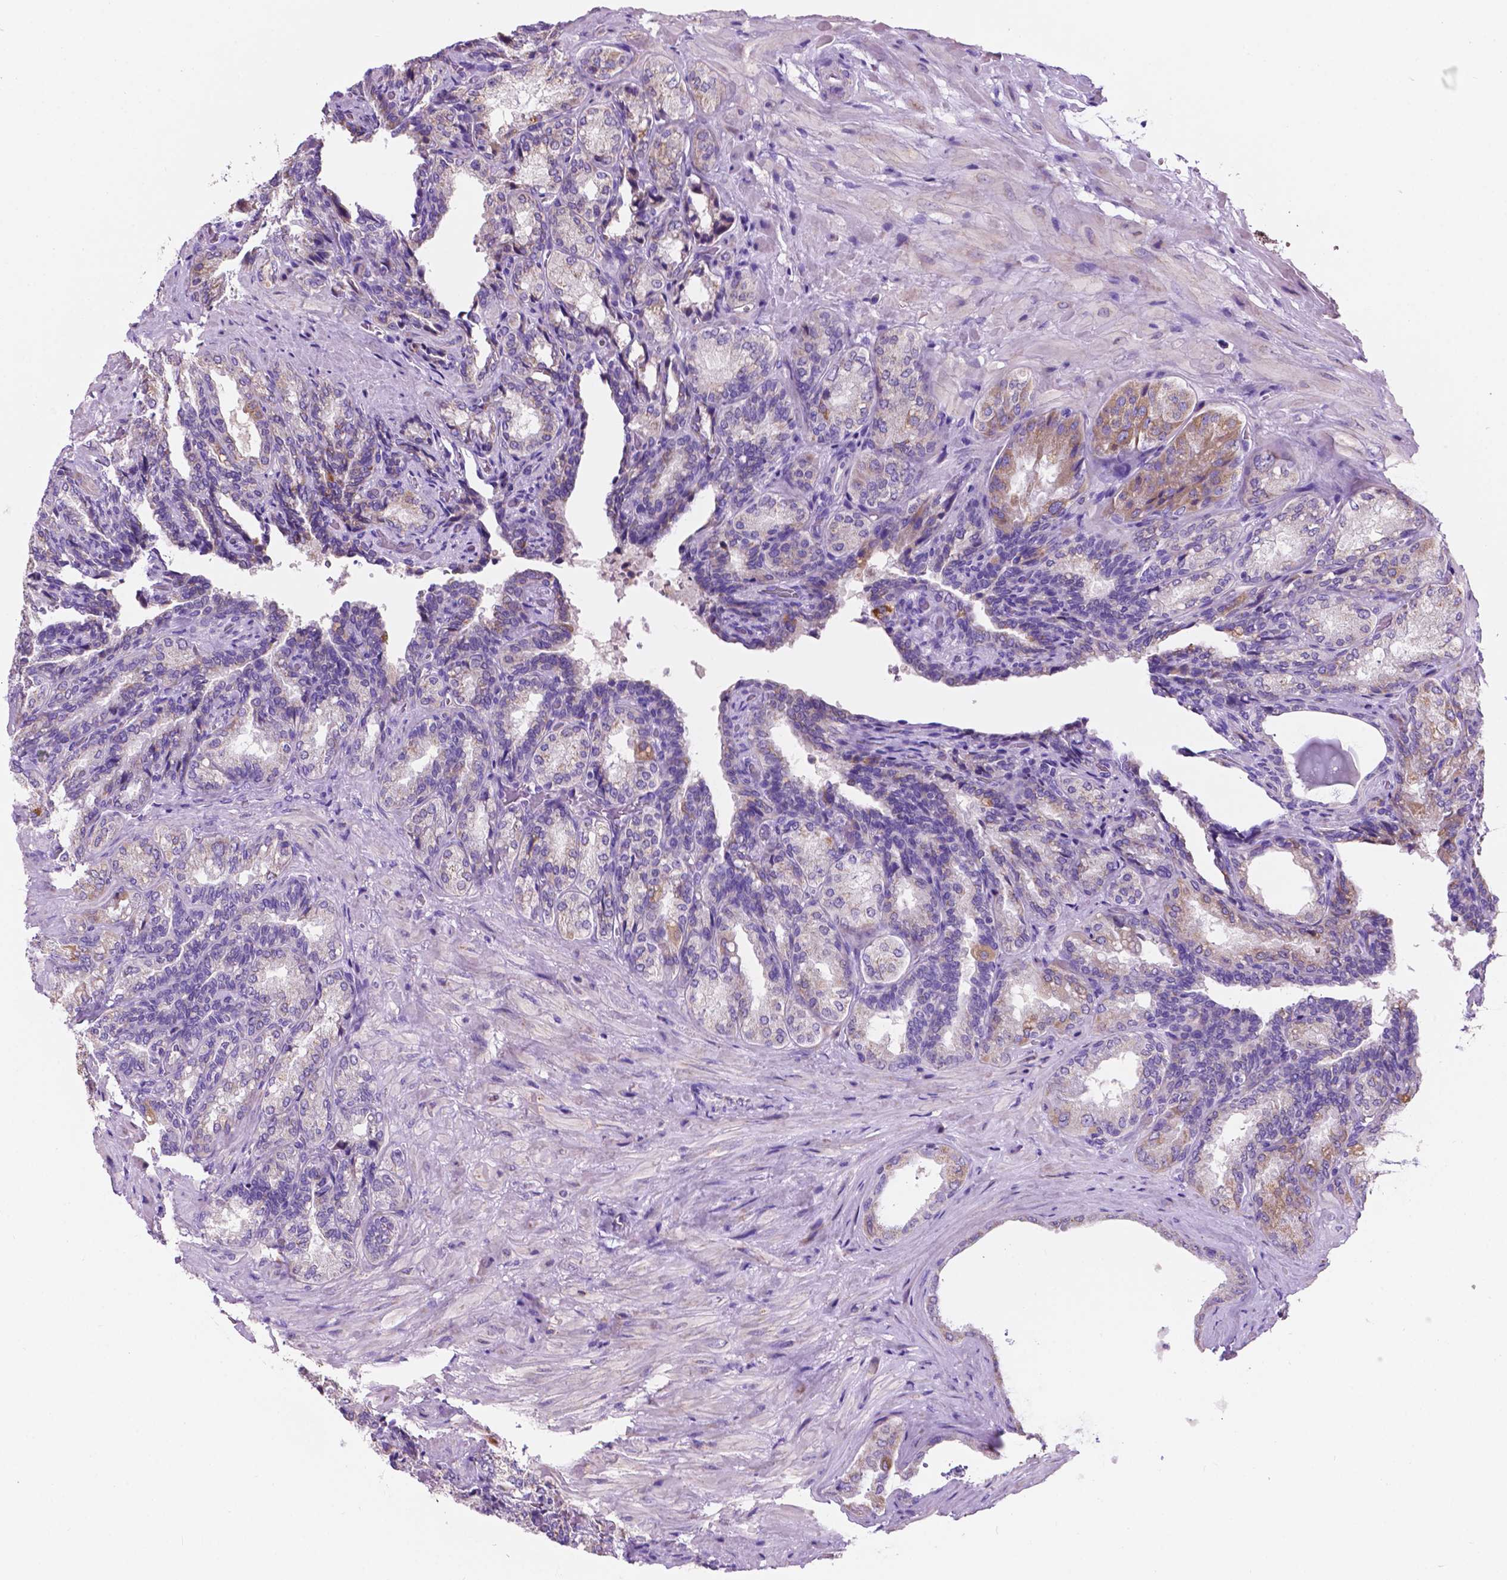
{"staining": {"intensity": "moderate", "quantity": "<25%", "location": "cytoplasmic/membranous"}, "tissue": "seminal vesicle", "cell_type": "Glandular cells", "image_type": "normal", "snomed": [{"axis": "morphology", "description": "Normal tissue, NOS"}, {"axis": "topography", "description": "Seminal veicle"}], "caption": "The micrograph reveals a brown stain indicating the presence of a protein in the cytoplasmic/membranous of glandular cells in seminal vesicle. (DAB (3,3'-diaminobenzidine) IHC with brightfield microscopy, high magnification).", "gene": "TRPV5", "patient": {"sex": "male", "age": 68}}